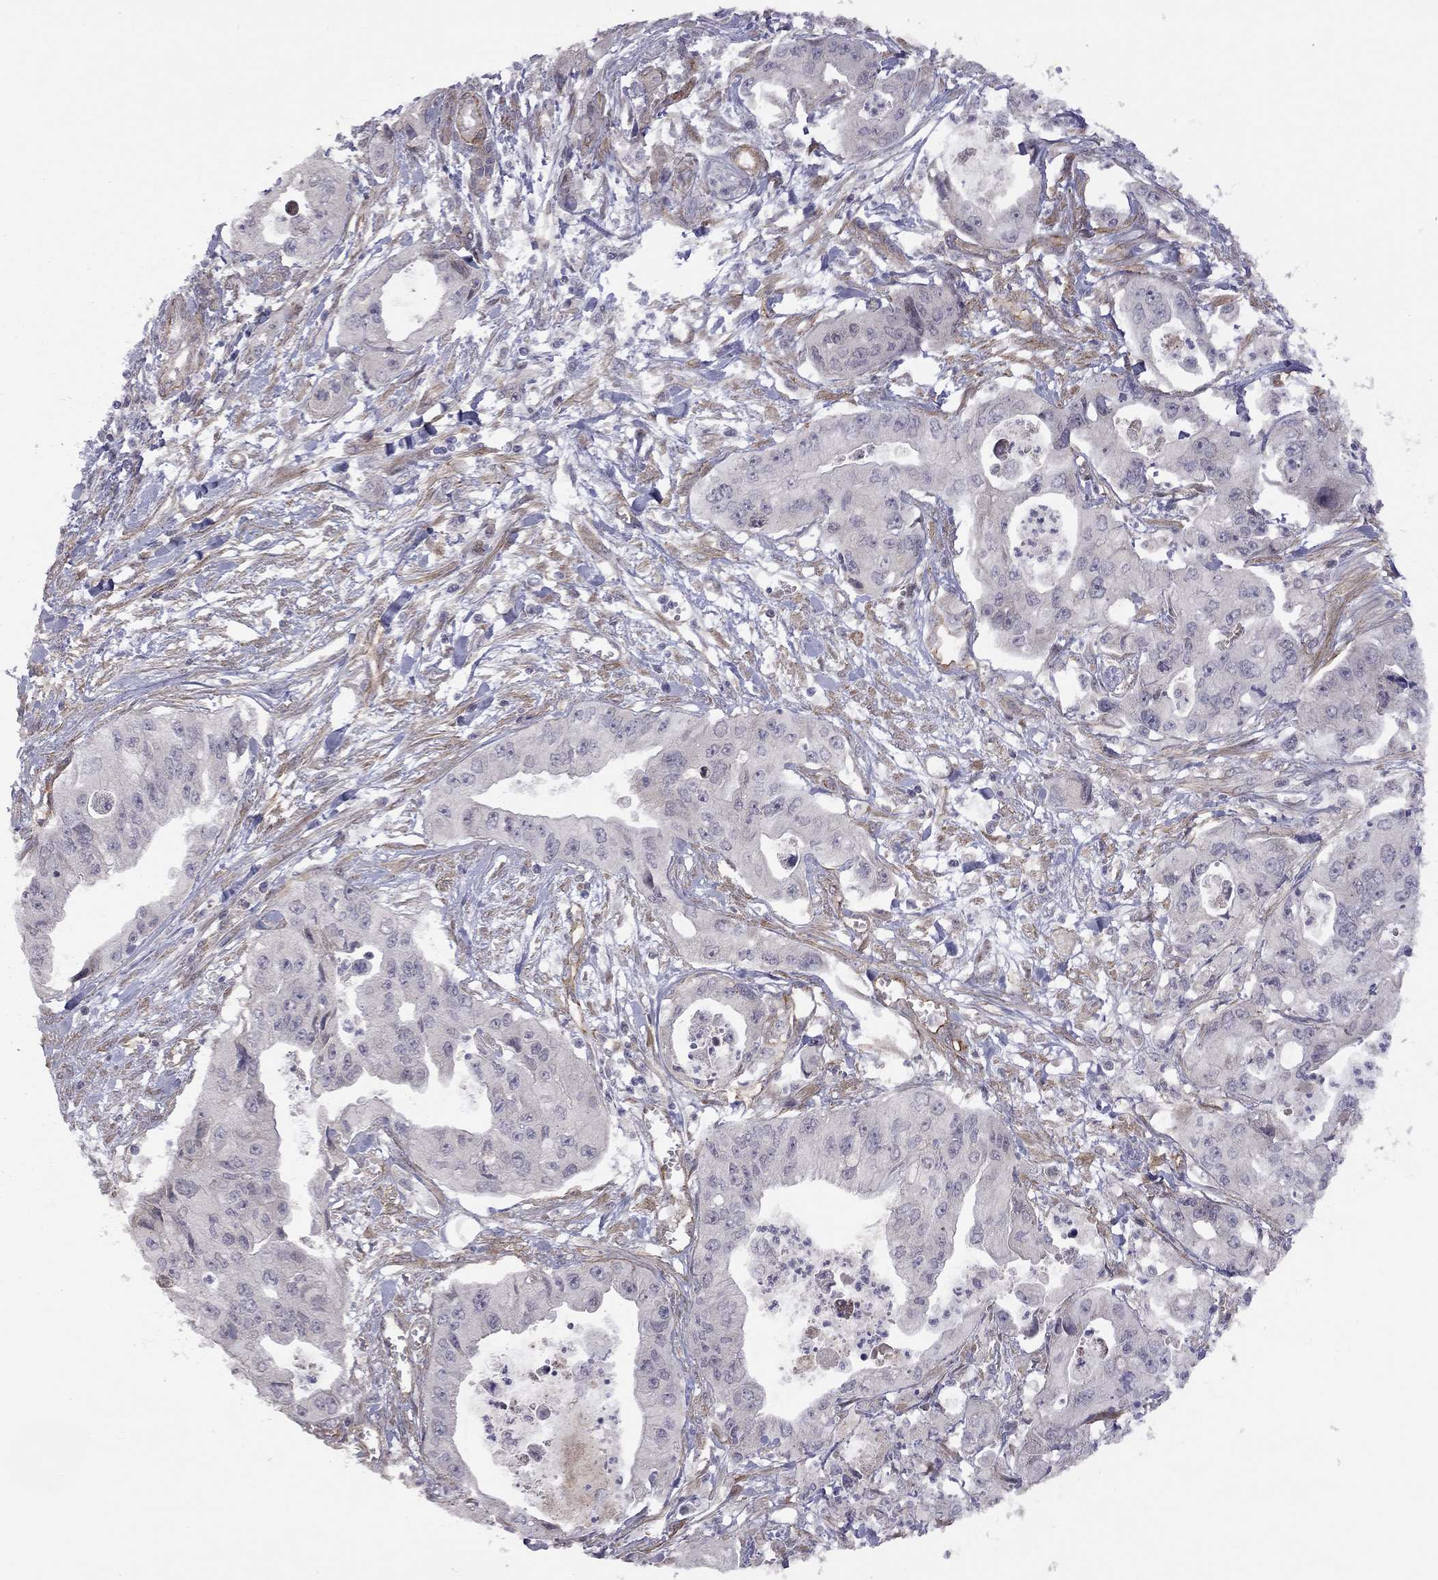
{"staining": {"intensity": "negative", "quantity": "none", "location": "none"}, "tissue": "pancreatic cancer", "cell_type": "Tumor cells", "image_type": "cancer", "snomed": [{"axis": "morphology", "description": "Adenocarcinoma, NOS"}, {"axis": "topography", "description": "Pancreas"}], "caption": "Immunohistochemistry of pancreatic adenocarcinoma exhibits no positivity in tumor cells.", "gene": "EXOC3L2", "patient": {"sex": "male", "age": 70}}